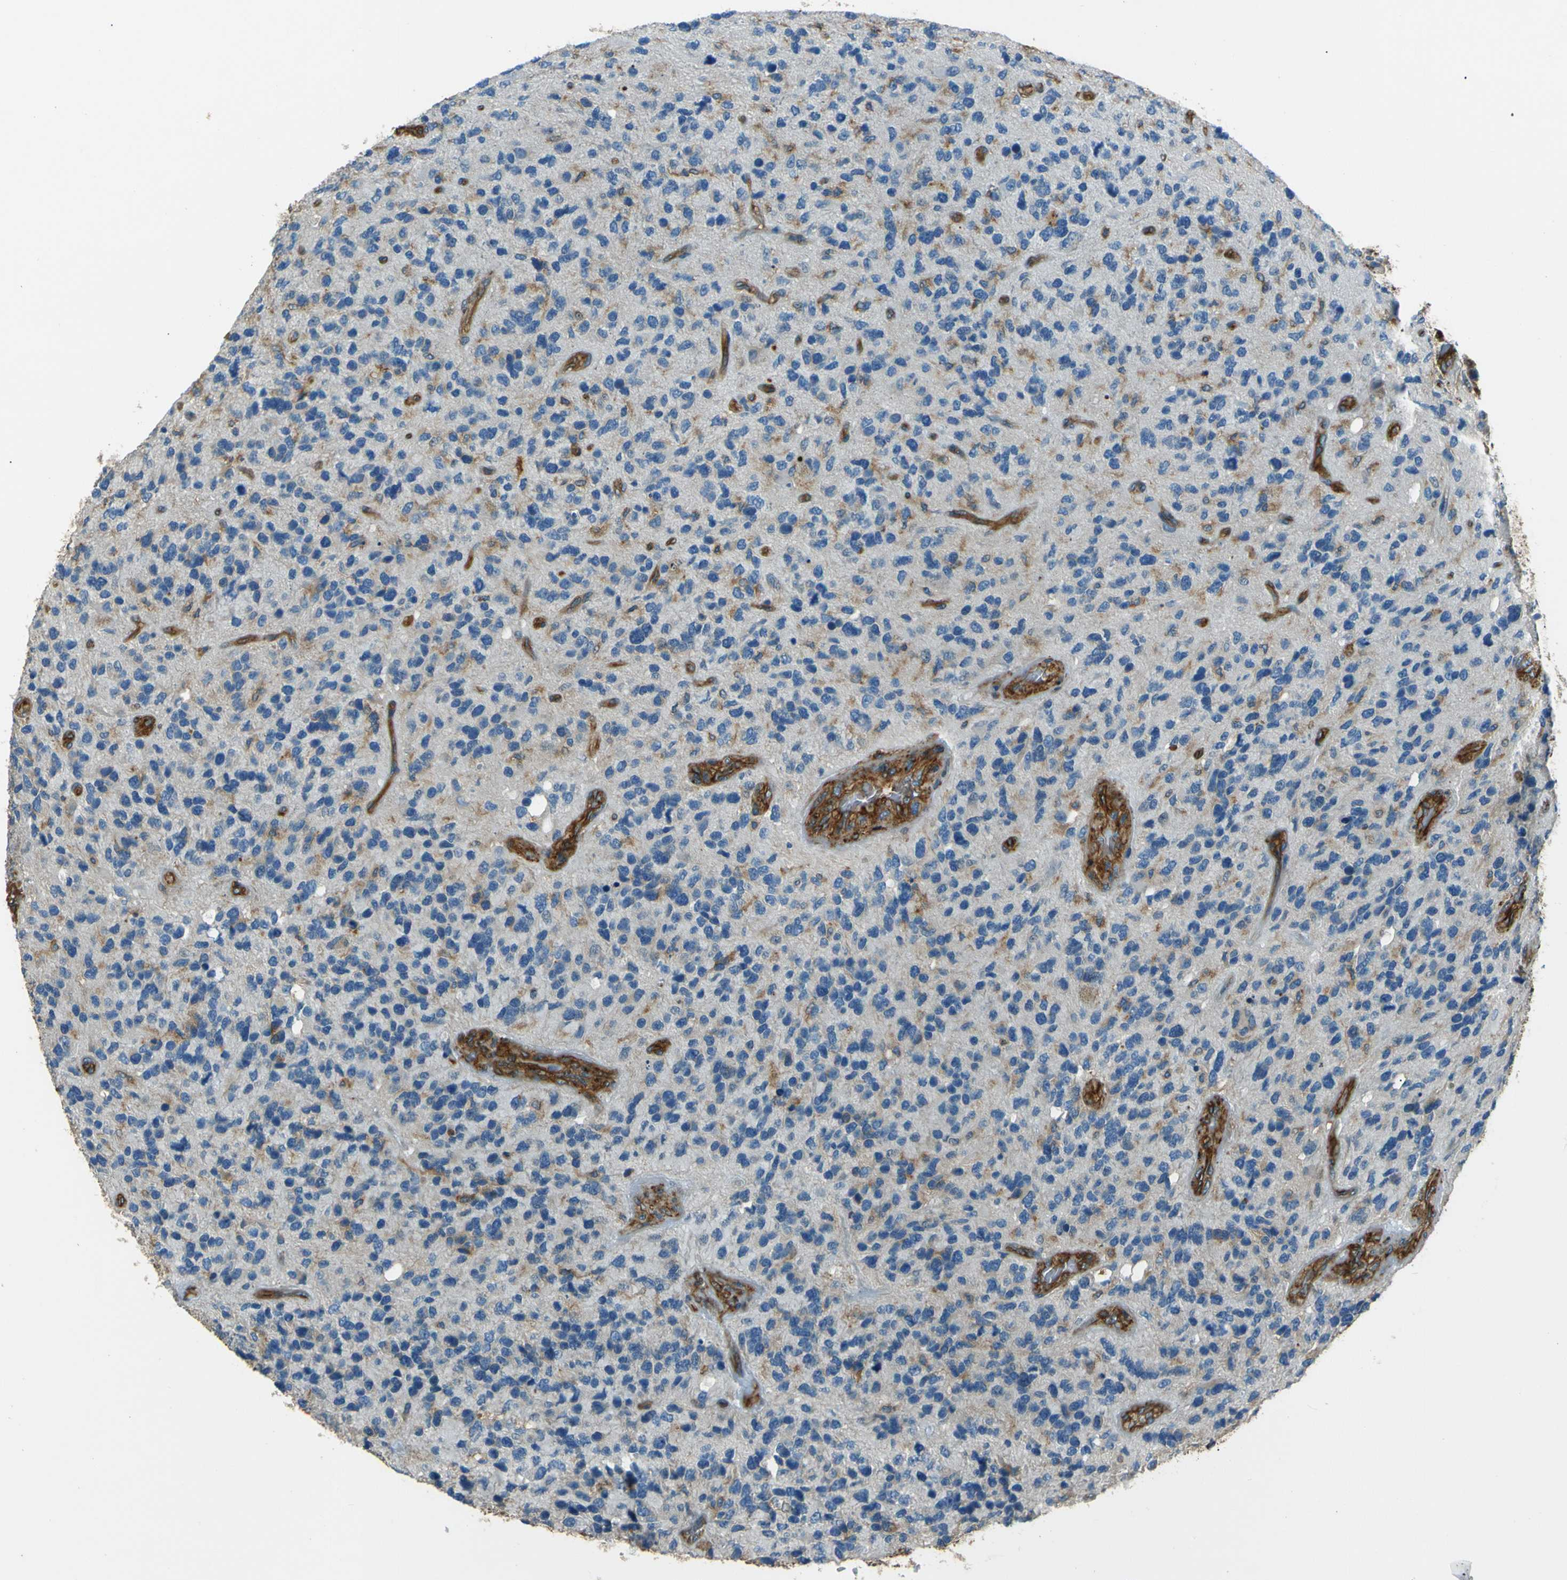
{"staining": {"intensity": "weak", "quantity": "<25%", "location": "cytoplasmic/membranous"}, "tissue": "glioma", "cell_type": "Tumor cells", "image_type": "cancer", "snomed": [{"axis": "morphology", "description": "Glioma, malignant, High grade"}, {"axis": "topography", "description": "Brain"}], "caption": "This is an immunohistochemistry micrograph of human glioma. There is no expression in tumor cells.", "gene": "ENTPD1", "patient": {"sex": "female", "age": 58}}